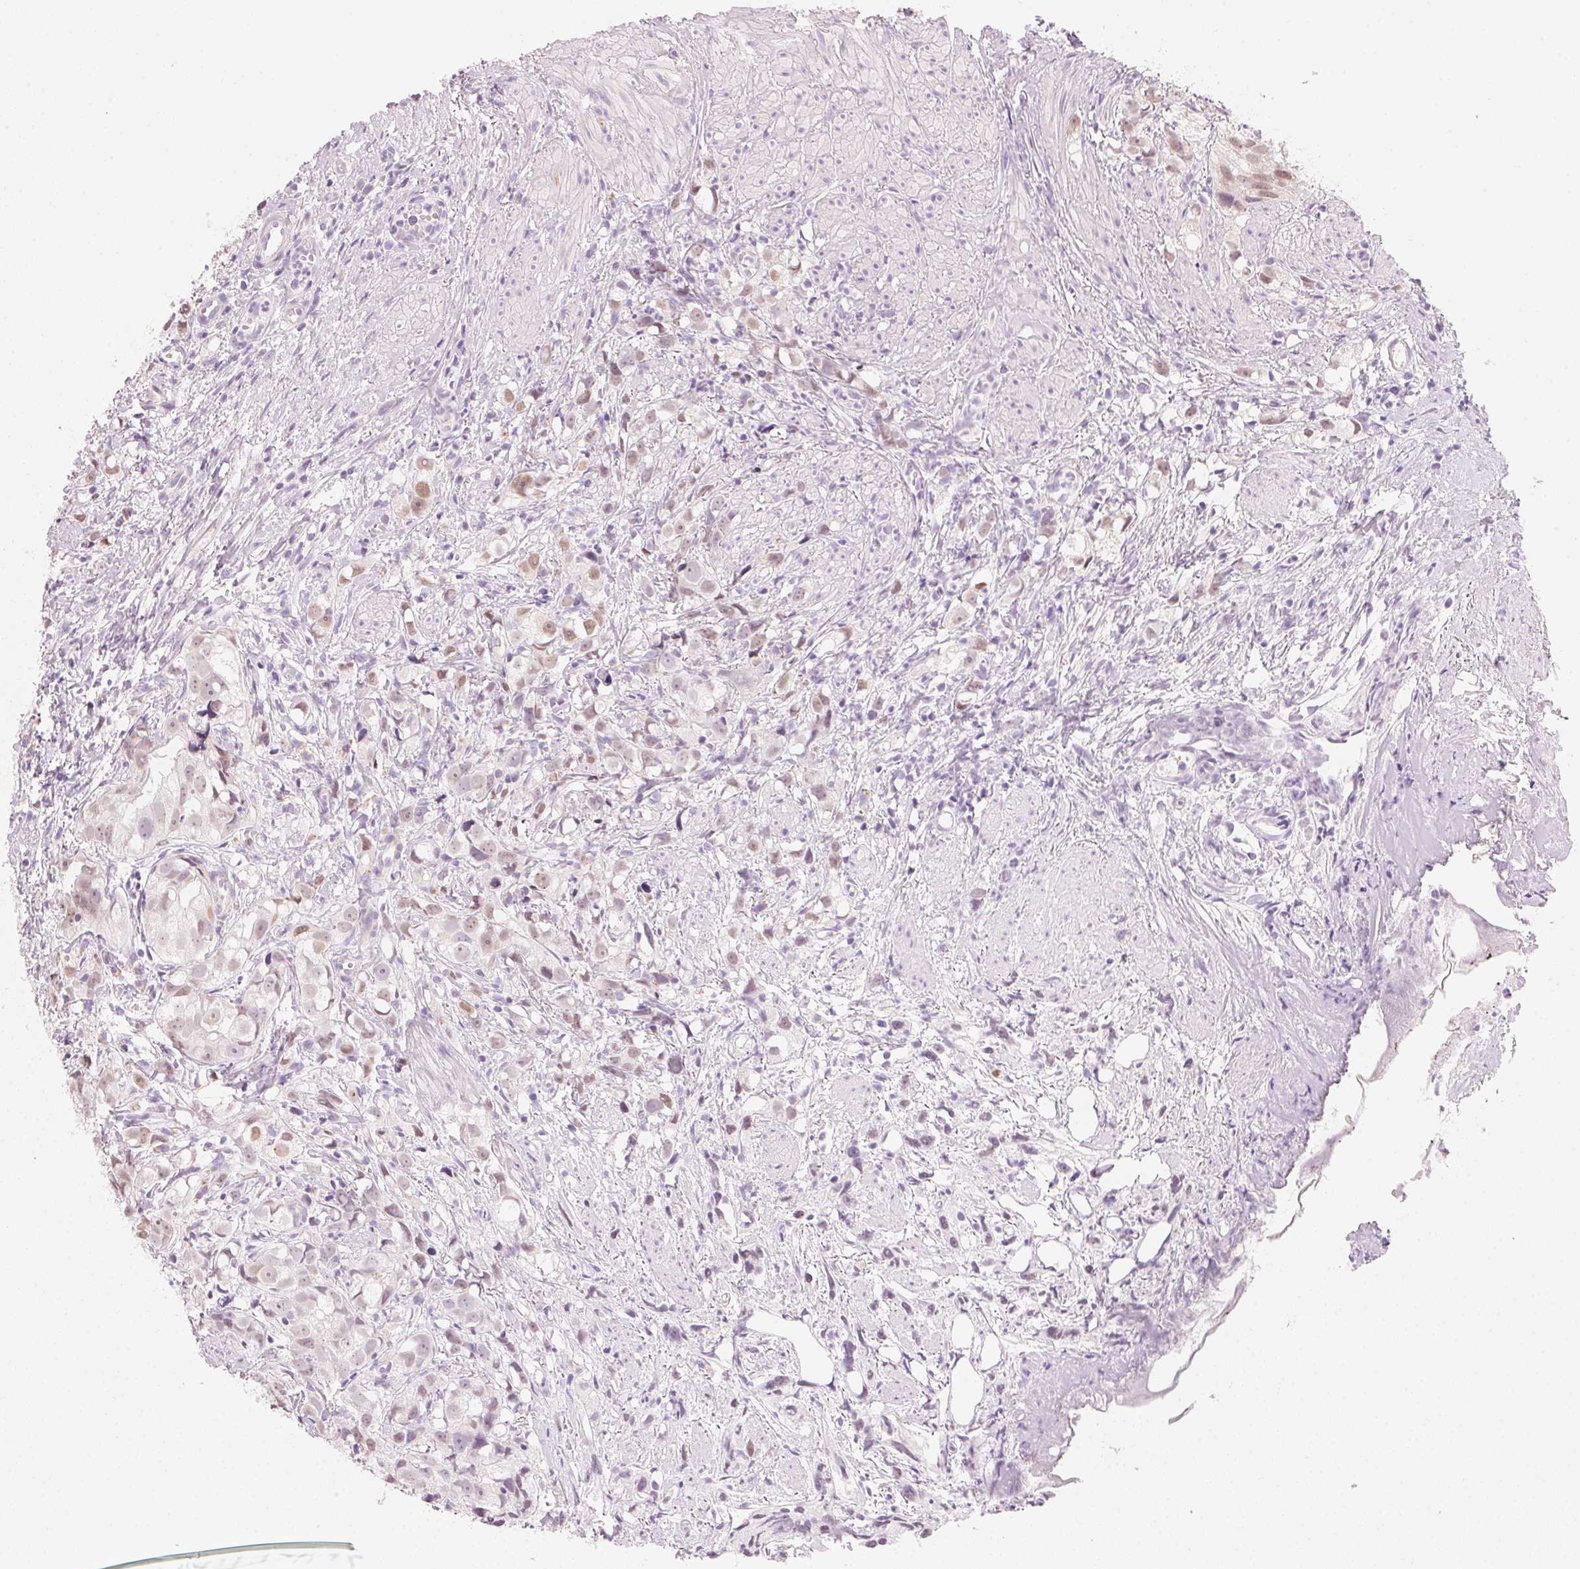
{"staining": {"intensity": "weak", "quantity": "25%-75%", "location": "nuclear"}, "tissue": "prostate cancer", "cell_type": "Tumor cells", "image_type": "cancer", "snomed": [{"axis": "morphology", "description": "Adenocarcinoma, High grade"}, {"axis": "topography", "description": "Prostate"}], "caption": "This histopathology image exhibits prostate cancer stained with IHC to label a protein in brown. The nuclear of tumor cells show weak positivity for the protein. Nuclei are counter-stained blue.", "gene": "HOXB13", "patient": {"sex": "male", "age": 68}}